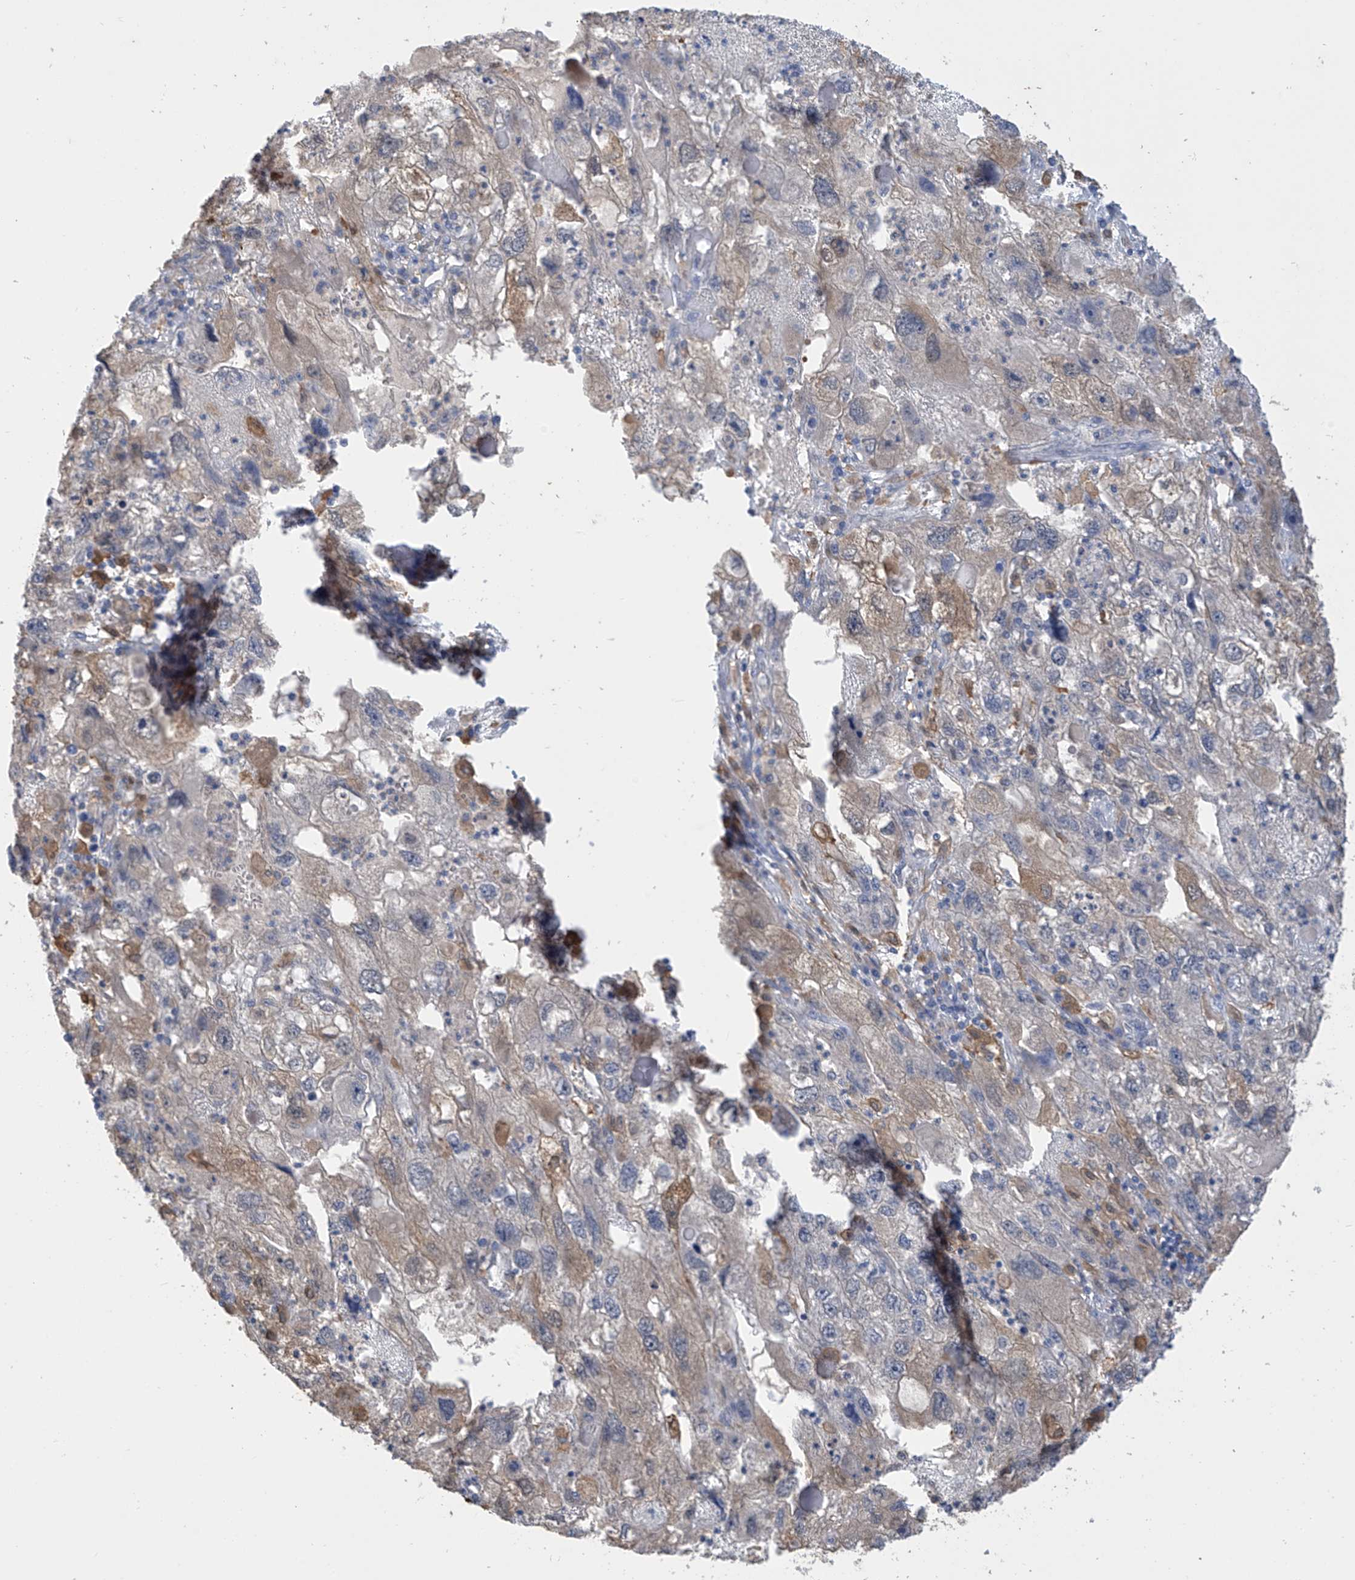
{"staining": {"intensity": "weak", "quantity": "<25%", "location": "cytoplasmic/membranous"}, "tissue": "endometrial cancer", "cell_type": "Tumor cells", "image_type": "cancer", "snomed": [{"axis": "morphology", "description": "Adenocarcinoma, NOS"}, {"axis": "topography", "description": "Endometrium"}], "caption": "Immunohistochemistry (IHC) histopathology image of neoplastic tissue: adenocarcinoma (endometrial) stained with DAB (3,3'-diaminobenzidine) demonstrates no significant protein positivity in tumor cells.", "gene": "IDH1", "patient": {"sex": "female", "age": 49}}